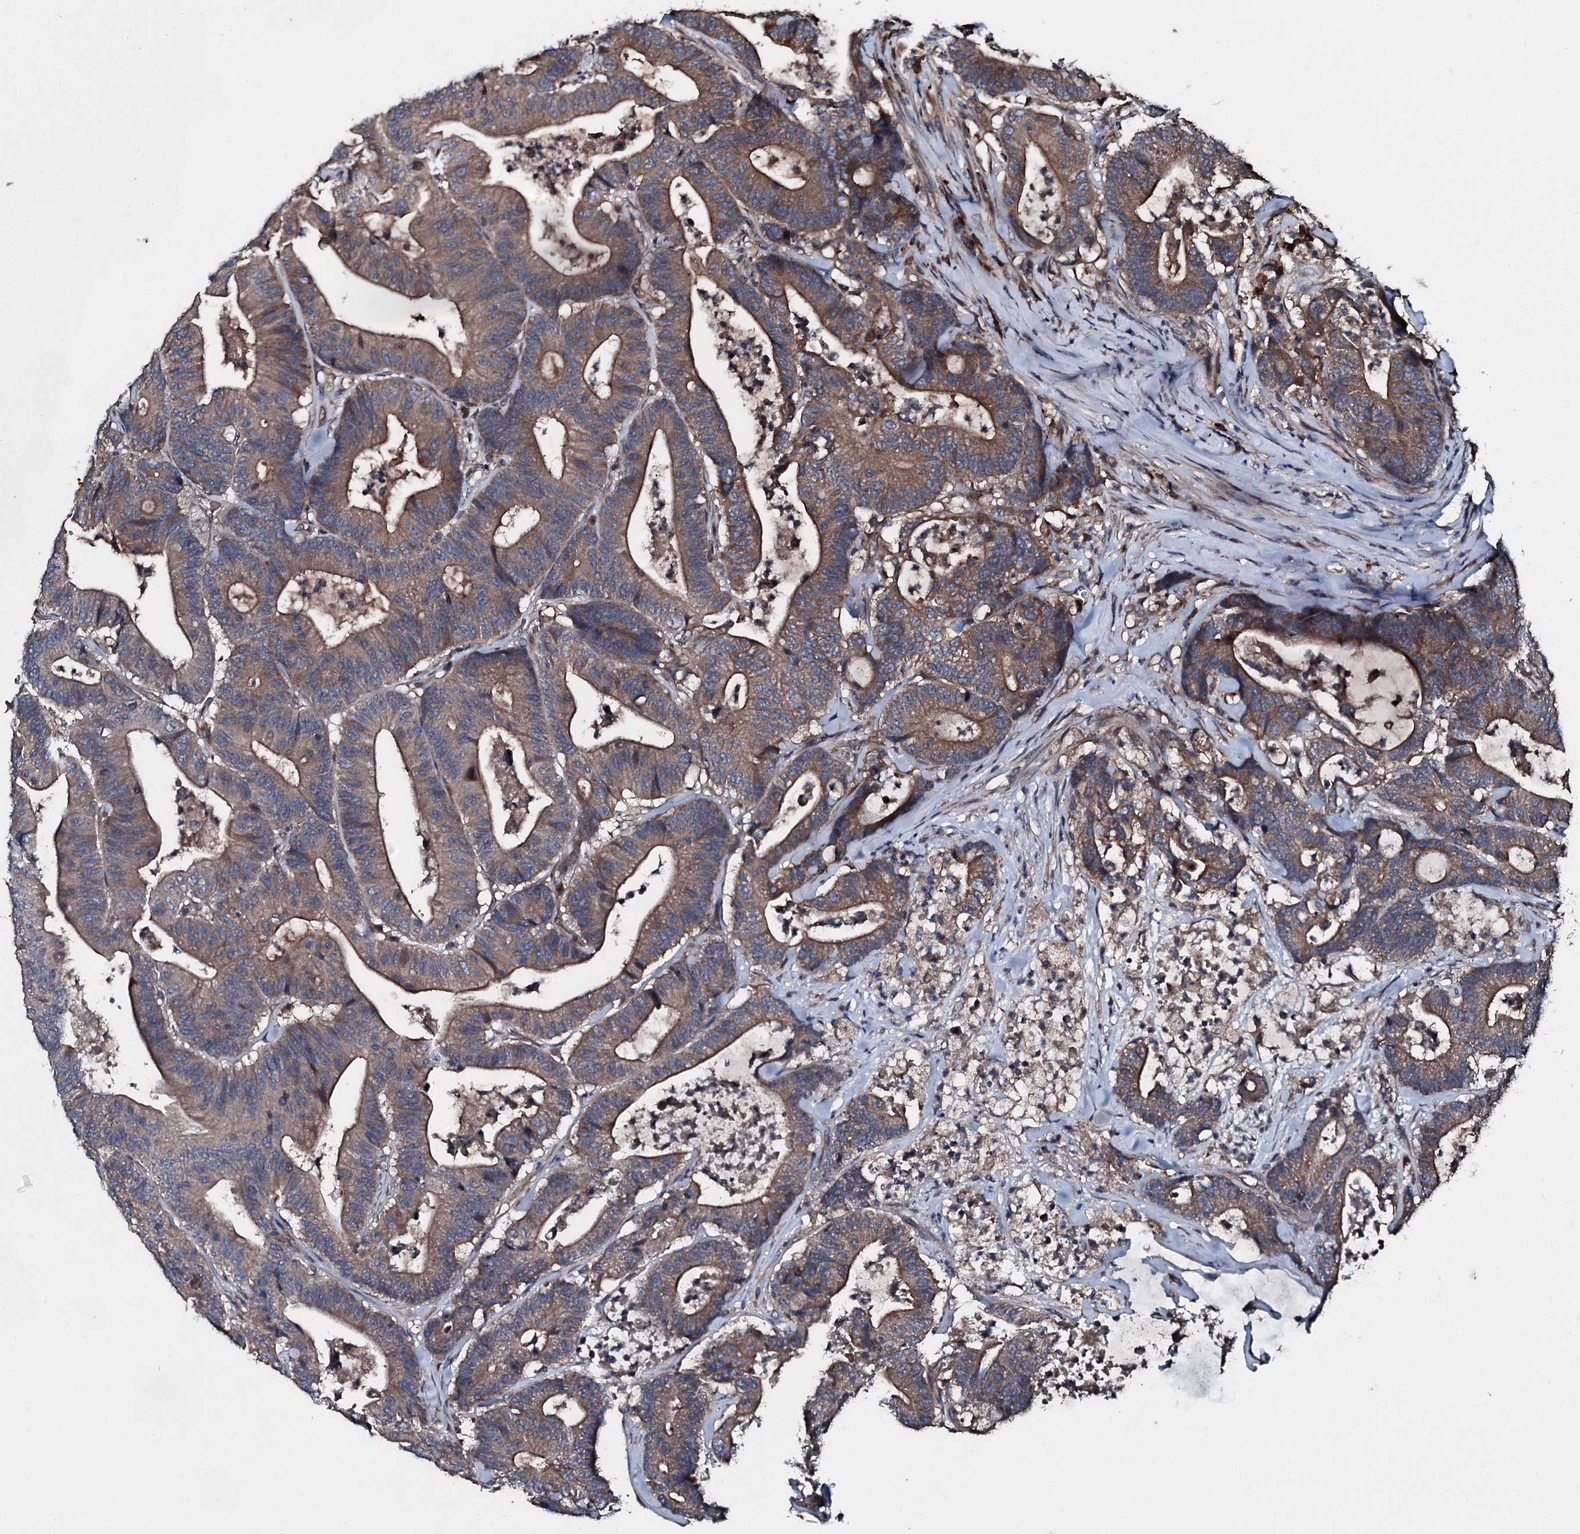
{"staining": {"intensity": "moderate", "quantity": ">75%", "location": "cytoplasmic/membranous"}, "tissue": "colorectal cancer", "cell_type": "Tumor cells", "image_type": "cancer", "snomed": [{"axis": "morphology", "description": "Adenocarcinoma, NOS"}, {"axis": "topography", "description": "Colon"}], "caption": "Brown immunohistochemical staining in colorectal adenocarcinoma demonstrates moderate cytoplasmic/membranous staining in about >75% of tumor cells. Using DAB (3,3'-diaminobenzidine) (brown) and hematoxylin (blue) stains, captured at high magnification using brightfield microscopy.", "gene": "AARS1", "patient": {"sex": "female", "age": 84}}